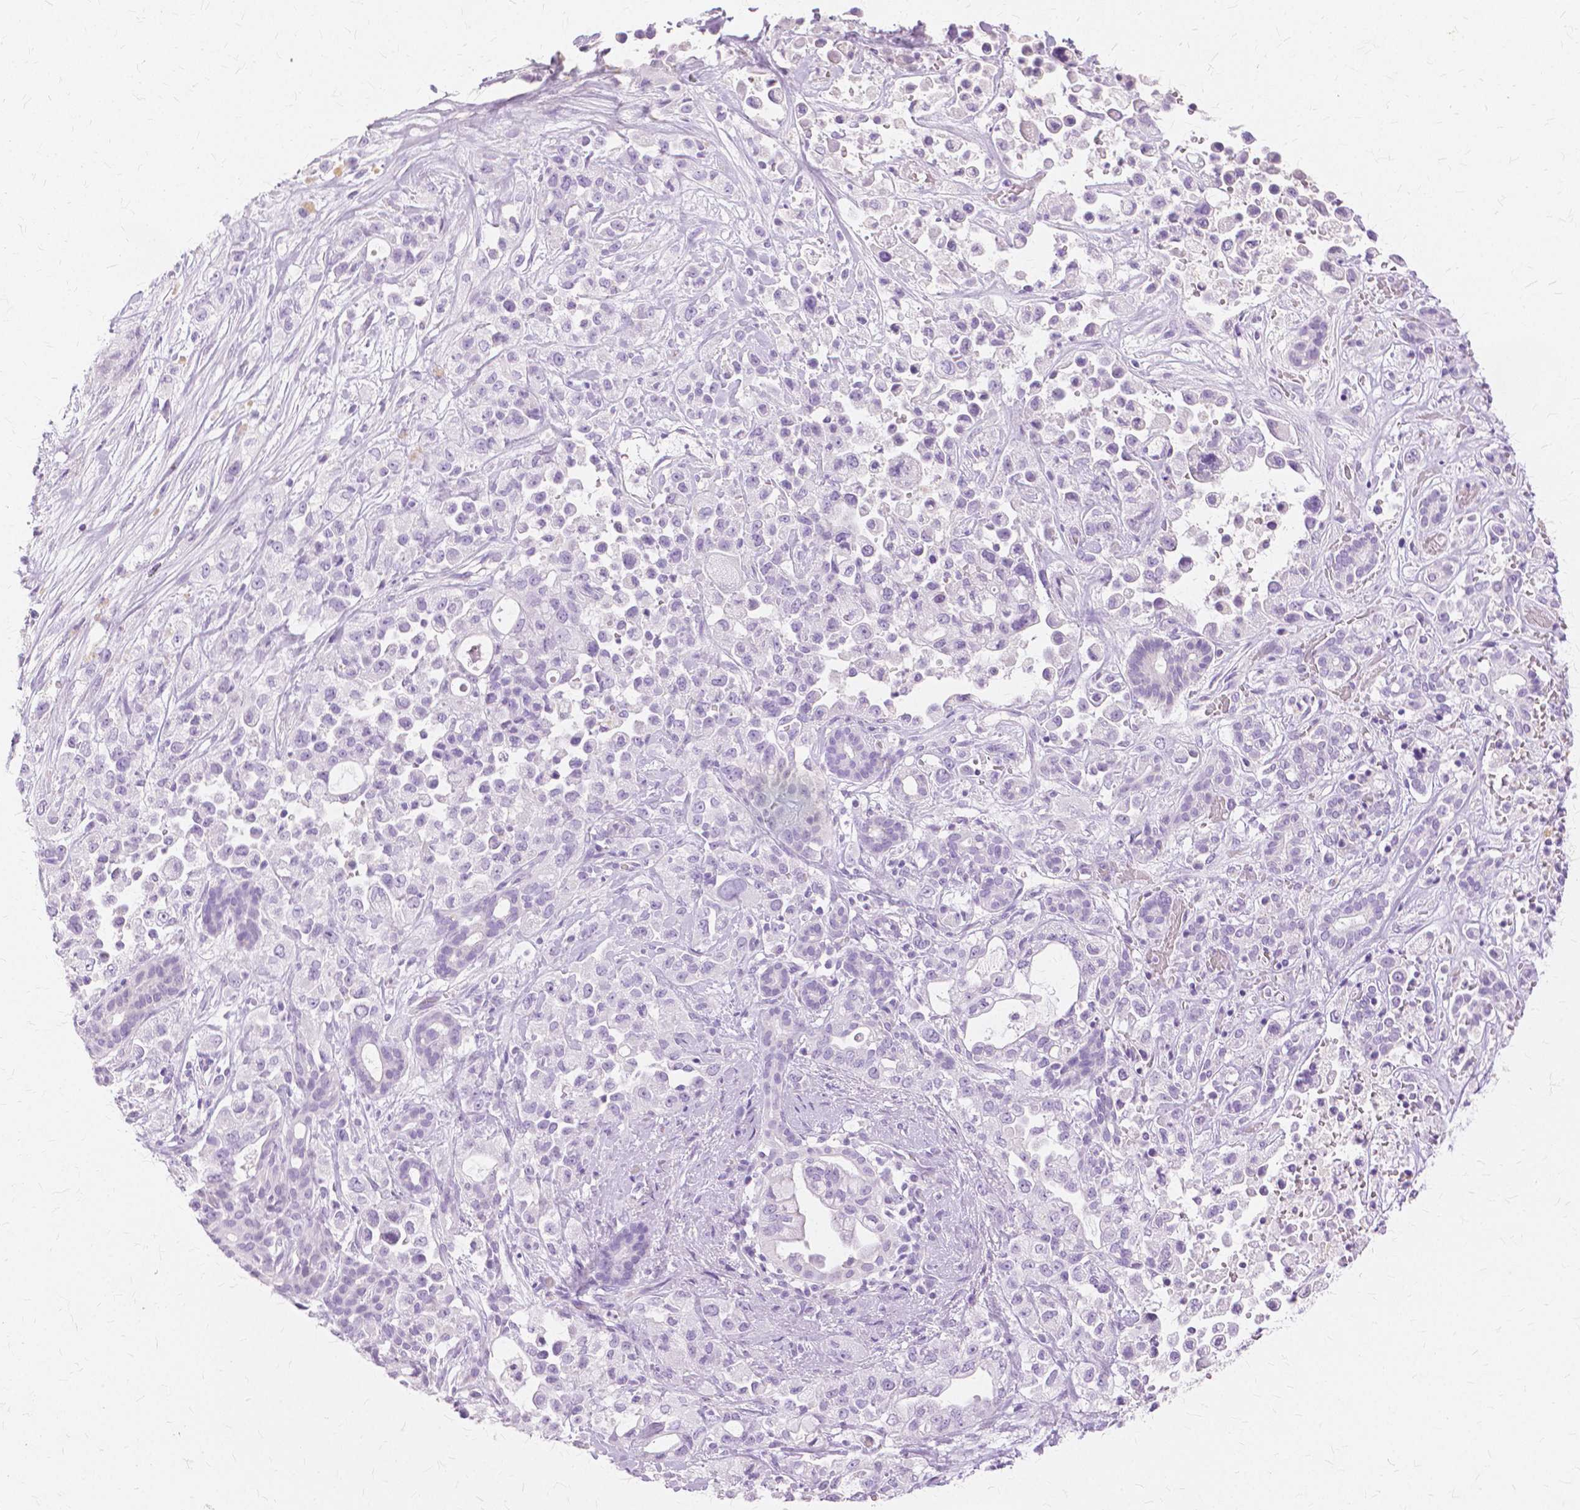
{"staining": {"intensity": "negative", "quantity": "none", "location": "none"}, "tissue": "pancreatic cancer", "cell_type": "Tumor cells", "image_type": "cancer", "snomed": [{"axis": "morphology", "description": "Adenocarcinoma, NOS"}, {"axis": "topography", "description": "Pancreas"}], "caption": "DAB immunohistochemical staining of human pancreatic cancer (adenocarcinoma) exhibits no significant expression in tumor cells.", "gene": "TGM1", "patient": {"sex": "male", "age": 44}}